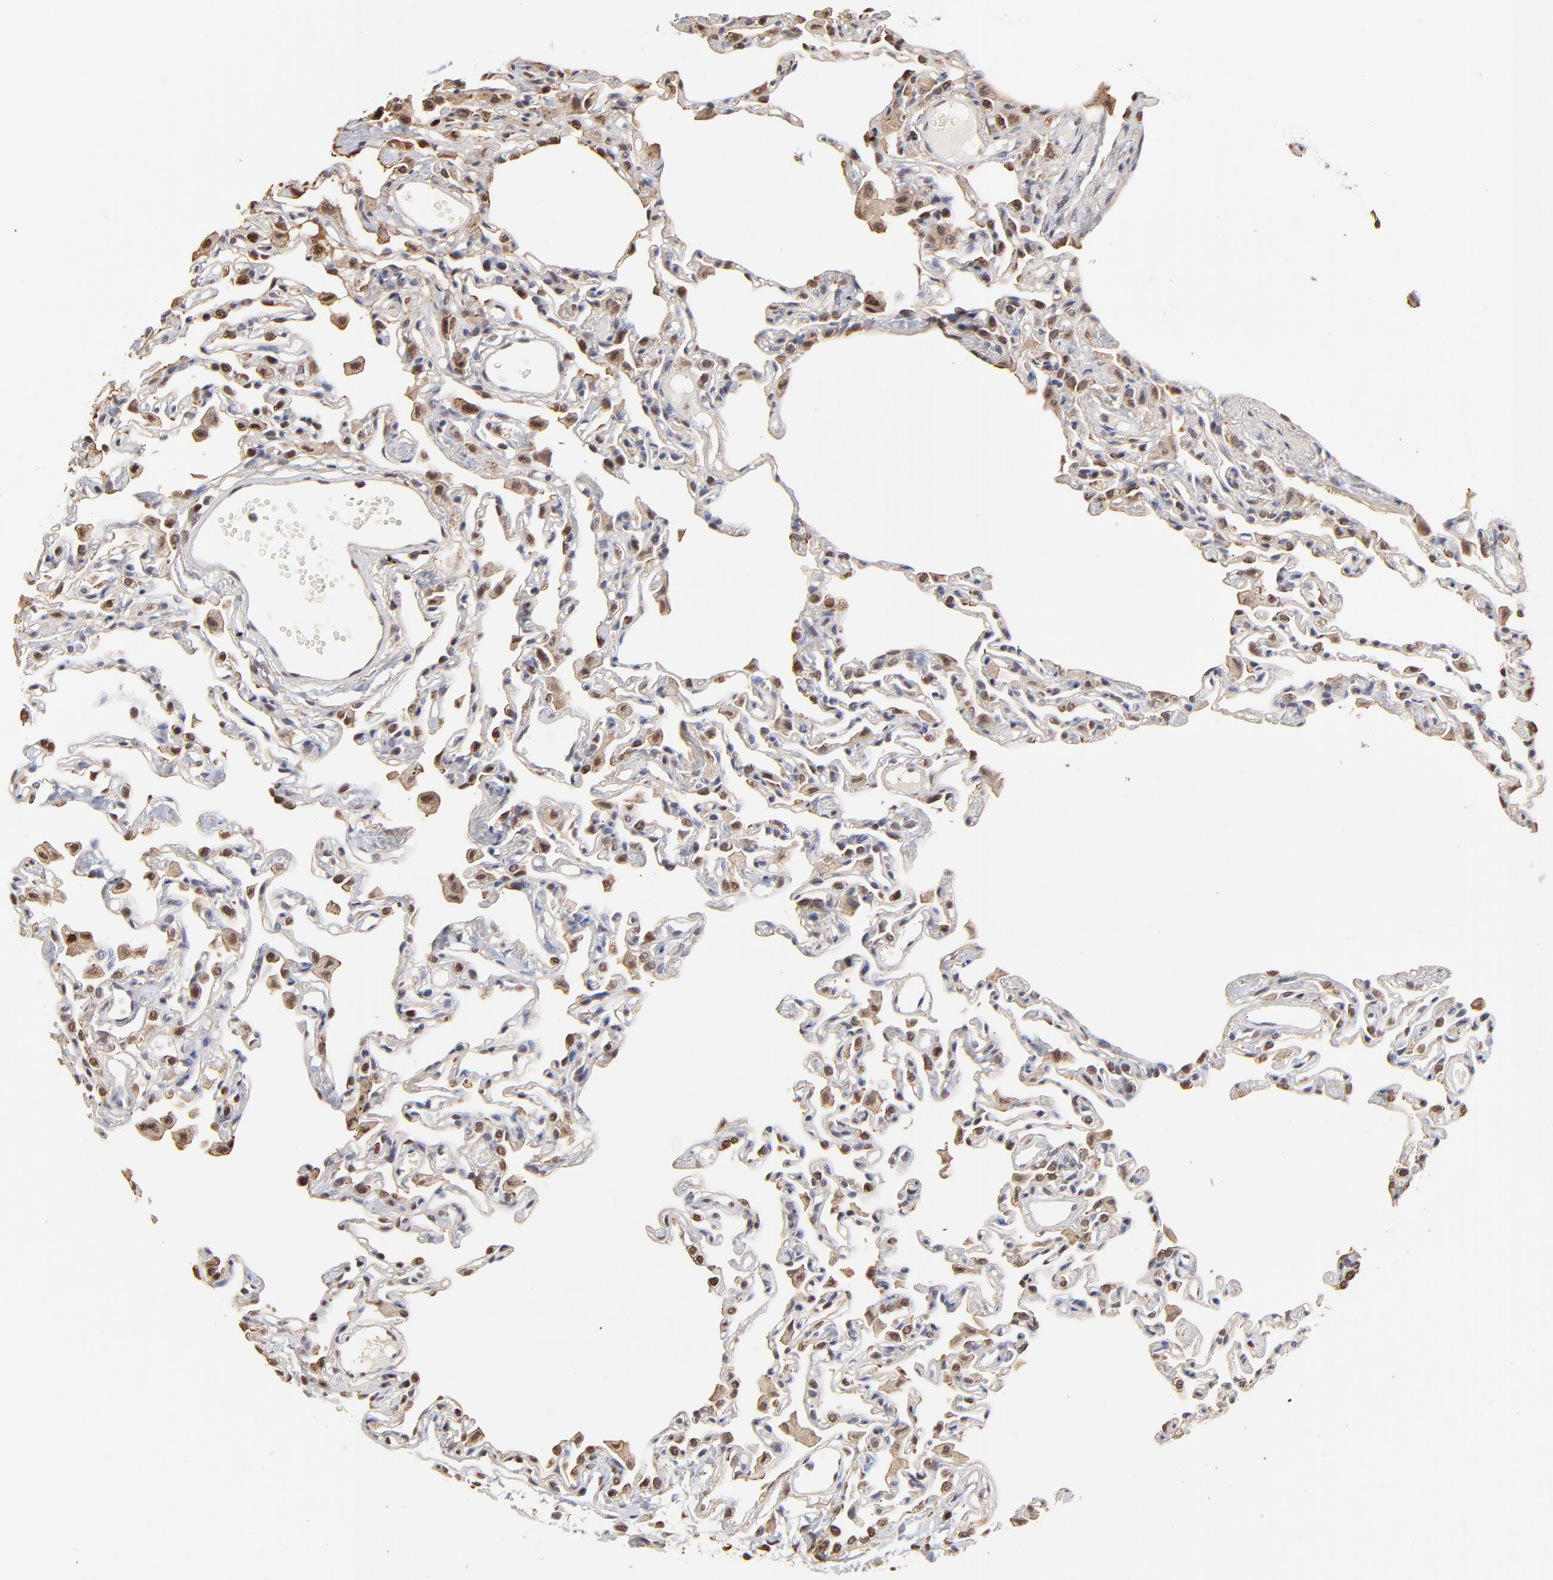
{"staining": {"intensity": "weak", "quantity": "<25%", "location": "nuclear"}, "tissue": "lung", "cell_type": "Alveolar cells", "image_type": "normal", "snomed": [{"axis": "morphology", "description": "Normal tissue, NOS"}, {"axis": "topography", "description": "Lung"}], "caption": "The histopathology image demonstrates no staining of alveolar cells in benign lung. (Stains: DAB (3,3'-diaminobenzidine) IHC with hematoxylin counter stain, Microscopy: brightfield microscopy at high magnification).", "gene": "BIRC5", "patient": {"sex": "female", "age": 49}}